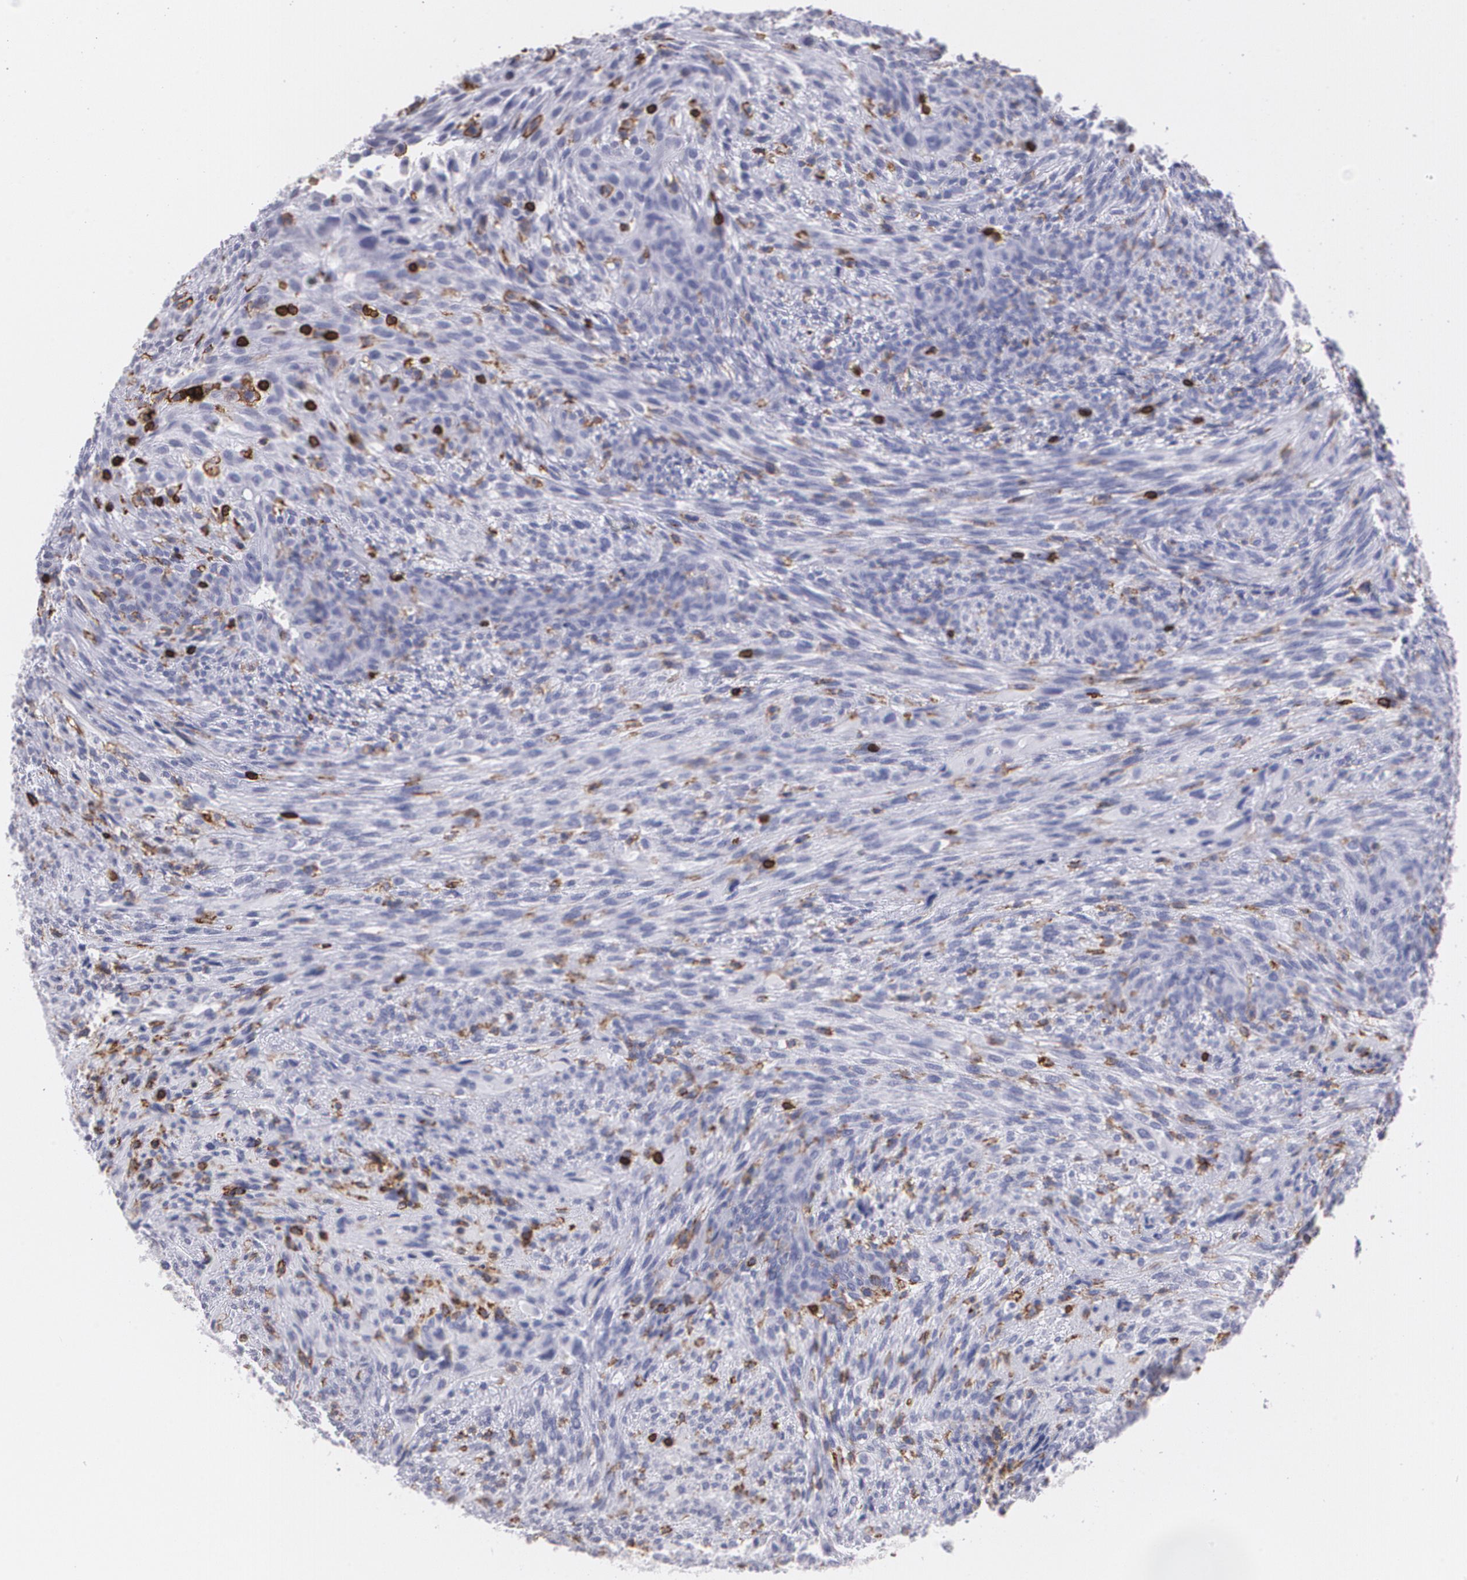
{"staining": {"intensity": "negative", "quantity": "none", "location": "none"}, "tissue": "glioma", "cell_type": "Tumor cells", "image_type": "cancer", "snomed": [{"axis": "morphology", "description": "Glioma, malignant, High grade"}, {"axis": "topography", "description": "Cerebral cortex"}], "caption": "Immunohistochemistry (IHC) histopathology image of malignant glioma (high-grade) stained for a protein (brown), which shows no expression in tumor cells.", "gene": "PTPRC", "patient": {"sex": "female", "age": 55}}